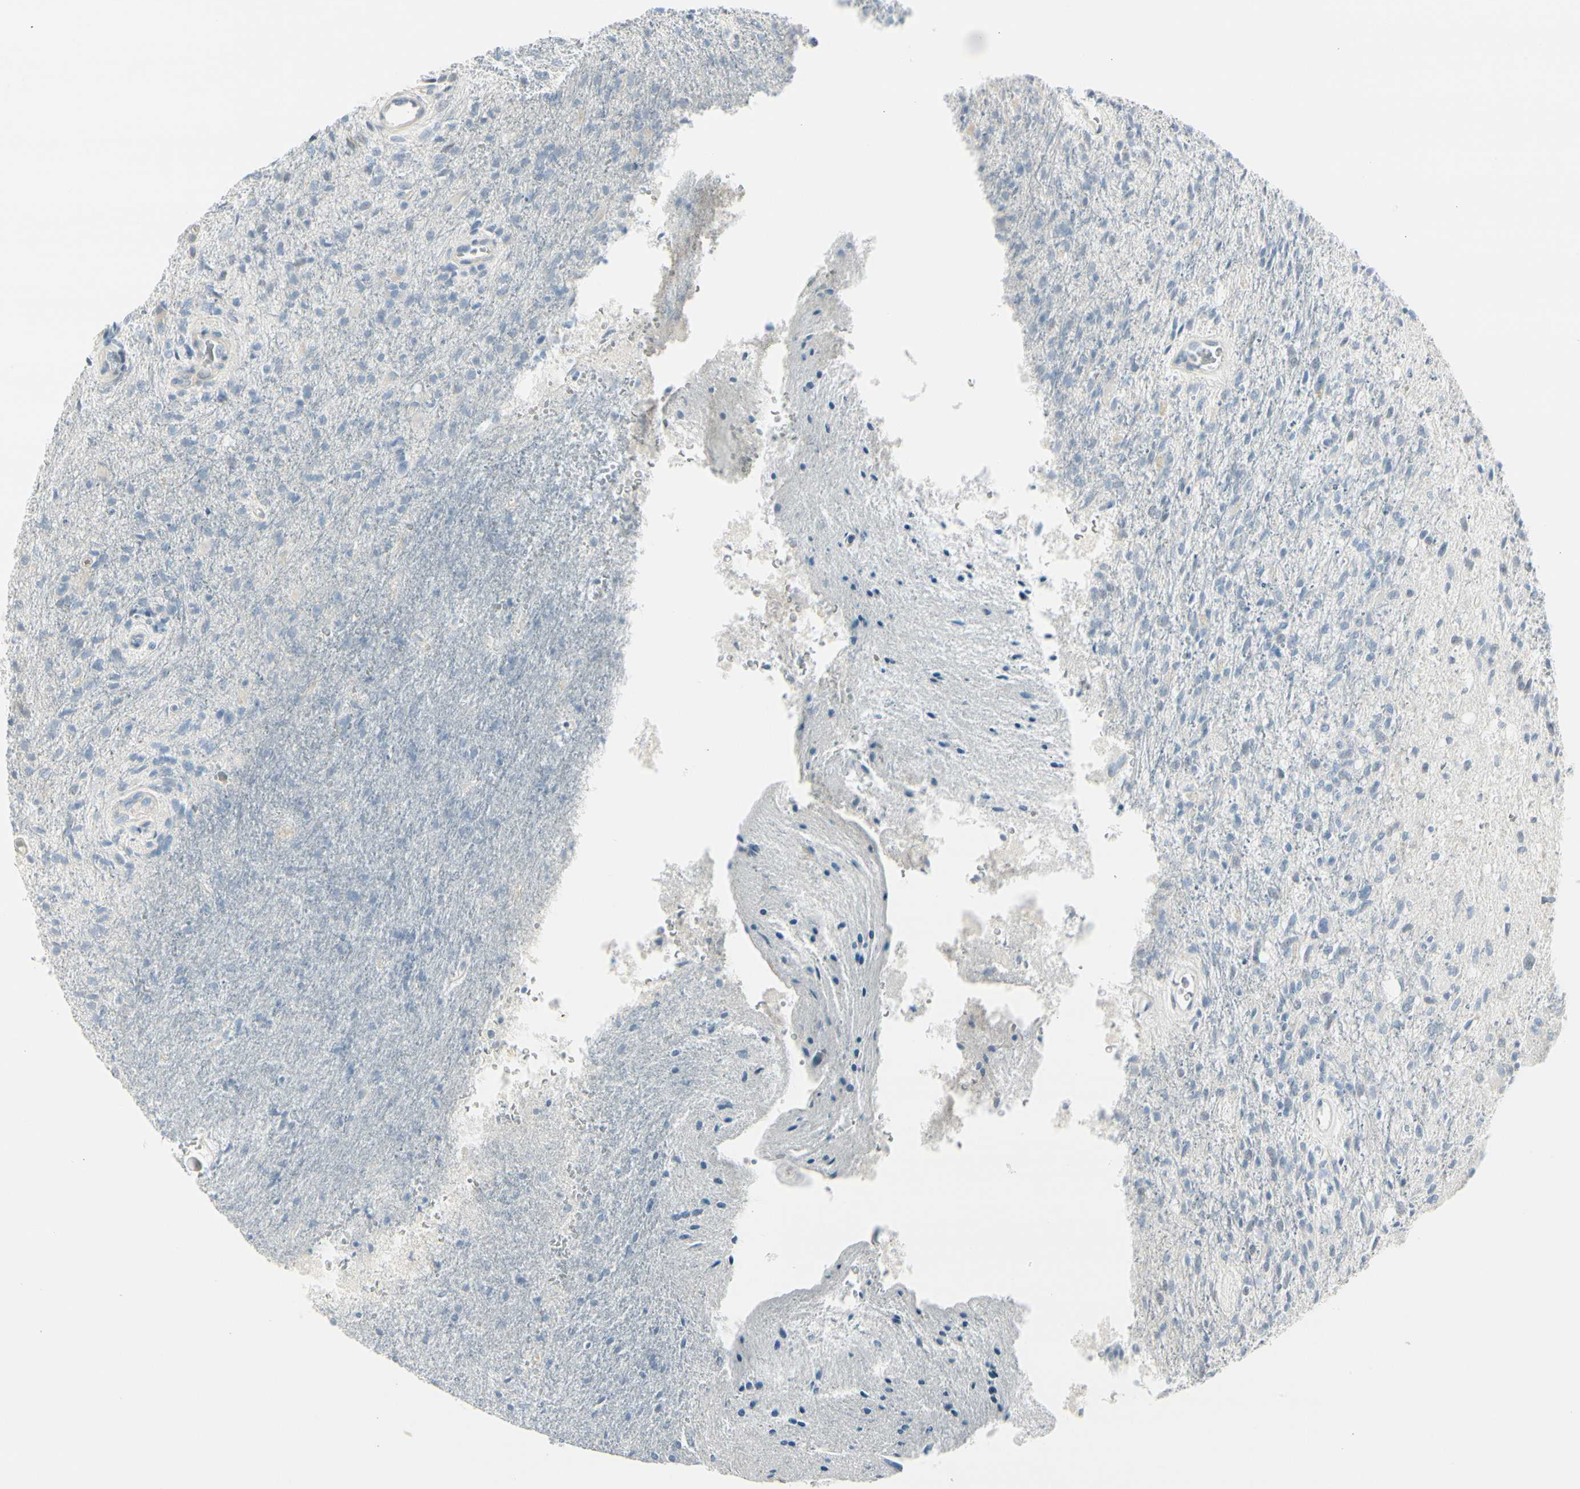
{"staining": {"intensity": "negative", "quantity": "none", "location": "none"}, "tissue": "glioma", "cell_type": "Tumor cells", "image_type": "cancer", "snomed": [{"axis": "morphology", "description": "Normal tissue, NOS"}, {"axis": "morphology", "description": "Glioma, malignant, High grade"}, {"axis": "topography", "description": "Cerebral cortex"}], "caption": "Immunohistochemistry micrograph of human glioma stained for a protein (brown), which displays no positivity in tumor cells.", "gene": "CDHR5", "patient": {"sex": "male", "age": 77}}